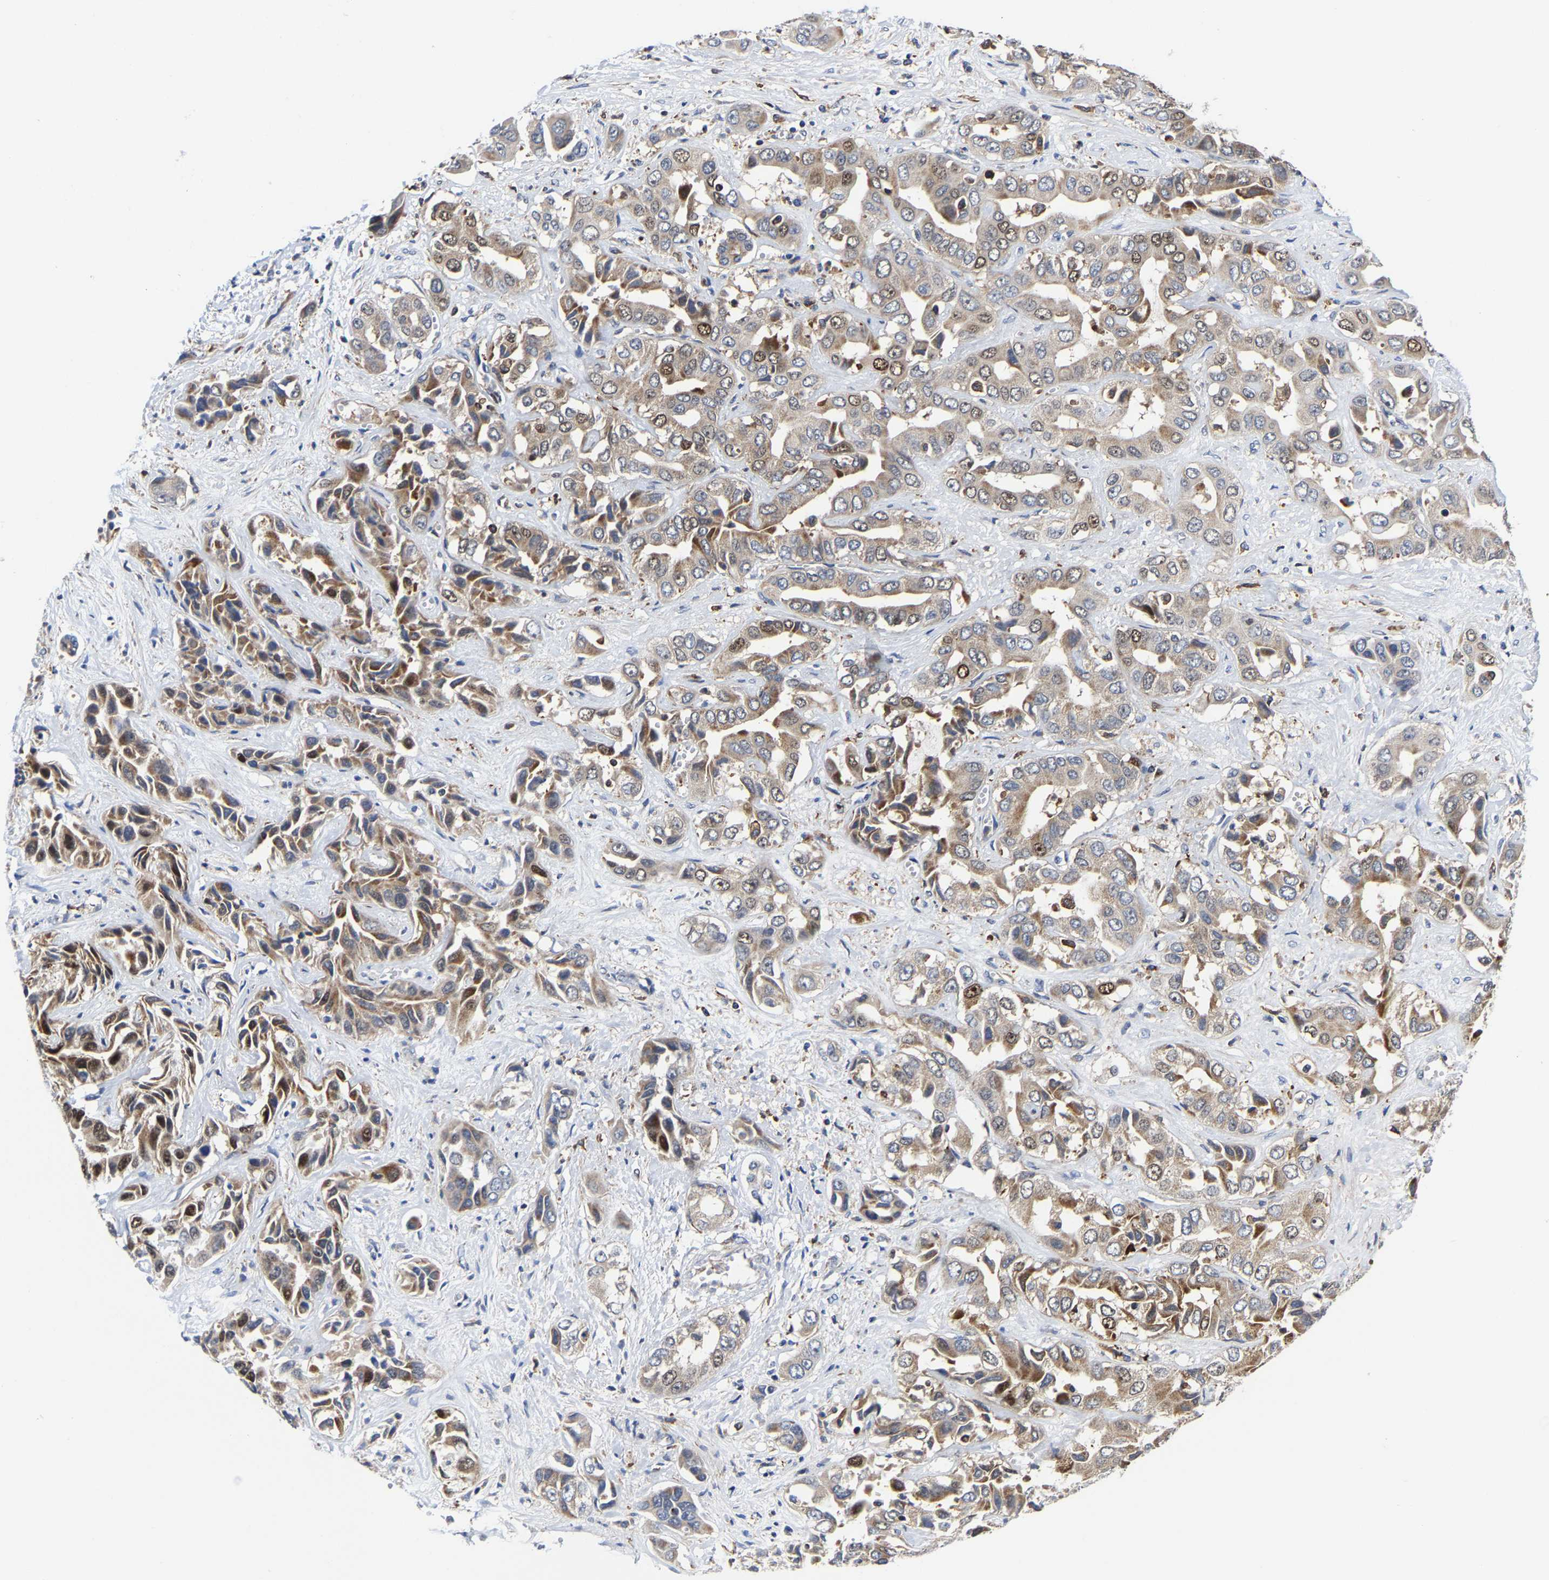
{"staining": {"intensity": "strong", "quantity": "25%-75%", "location": "cytoplasmic/membranous"}, "tissue": "liver cancer", "cell_type": "Tumor cells", "image_type": "cancer", "snomed": [{"axis": "morphology", "description": "Cholangiocarcinoma"}, {"axis": "topography", "description": "Liver"}], "caption": "The photomicrograph exhibits immunohistochemical staining of cholangiocarcinoma (liver). There is strong cytoplasmic/membranous positivity is present in about 25%-75% of tumor cells.", "gene": "PFKFB3", "patient": {"sex": "female", "age": 52}}